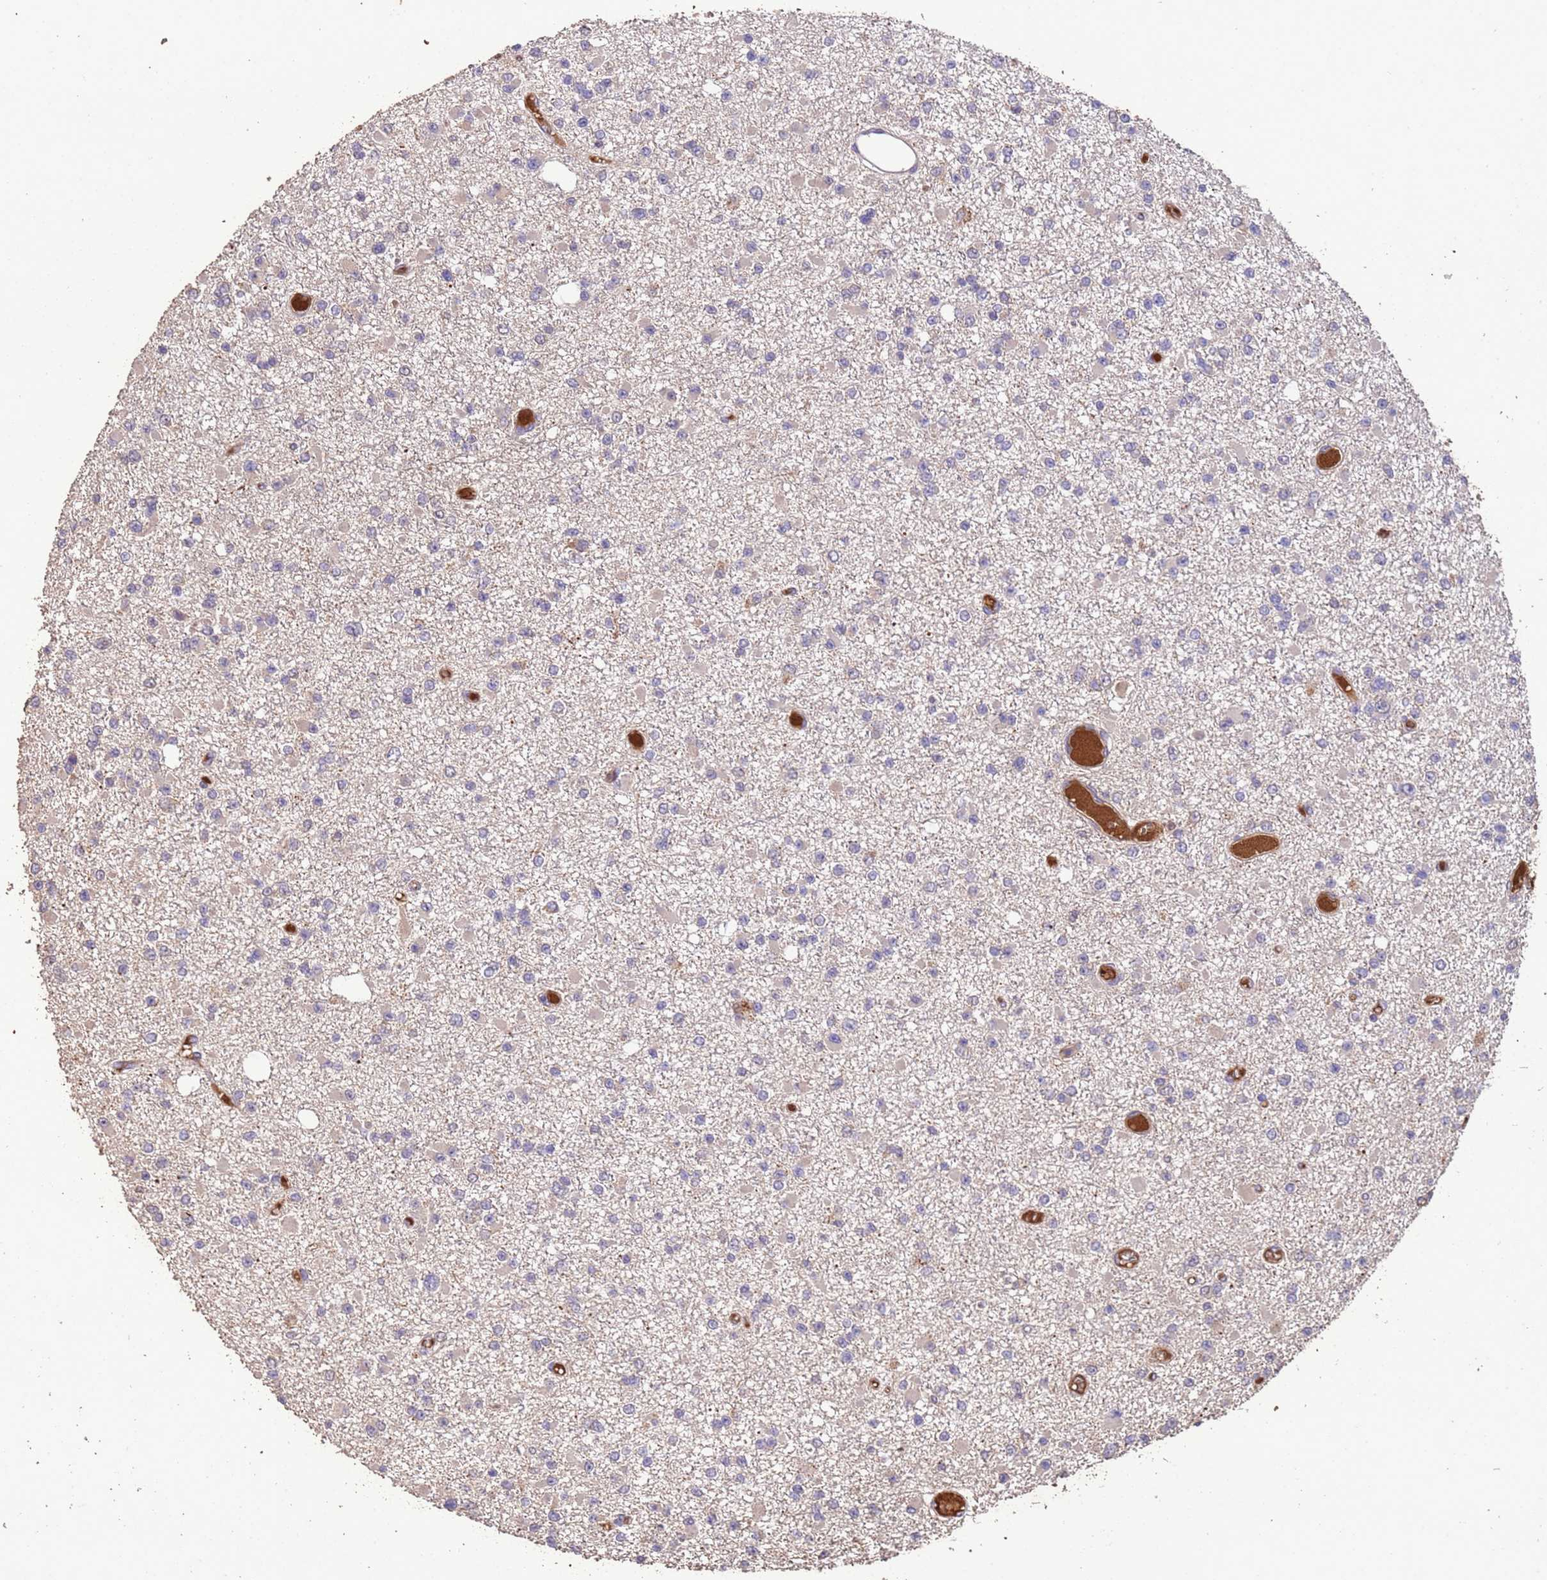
{"staining": {"intensity": "negative", "quantity": "none", "location": "none"}, "tissue": "glioma", "cell_type": "Tumor cells", "image_type": "cancer", "snomed": [{"axis": "morphology", "description": "Glioma, malignant, Low grade"}, {"axis": "topography", "description": "Brain"}], "caption": "High magnification brightfield microscopy of malignant glioma (low-grade) stained with DAB (brown) and counterstained with hematoxylin (blue): tumor cells show no significant positivity.", "gene": "CCDC184", "patient": {"sex": "female", "age": 22}}